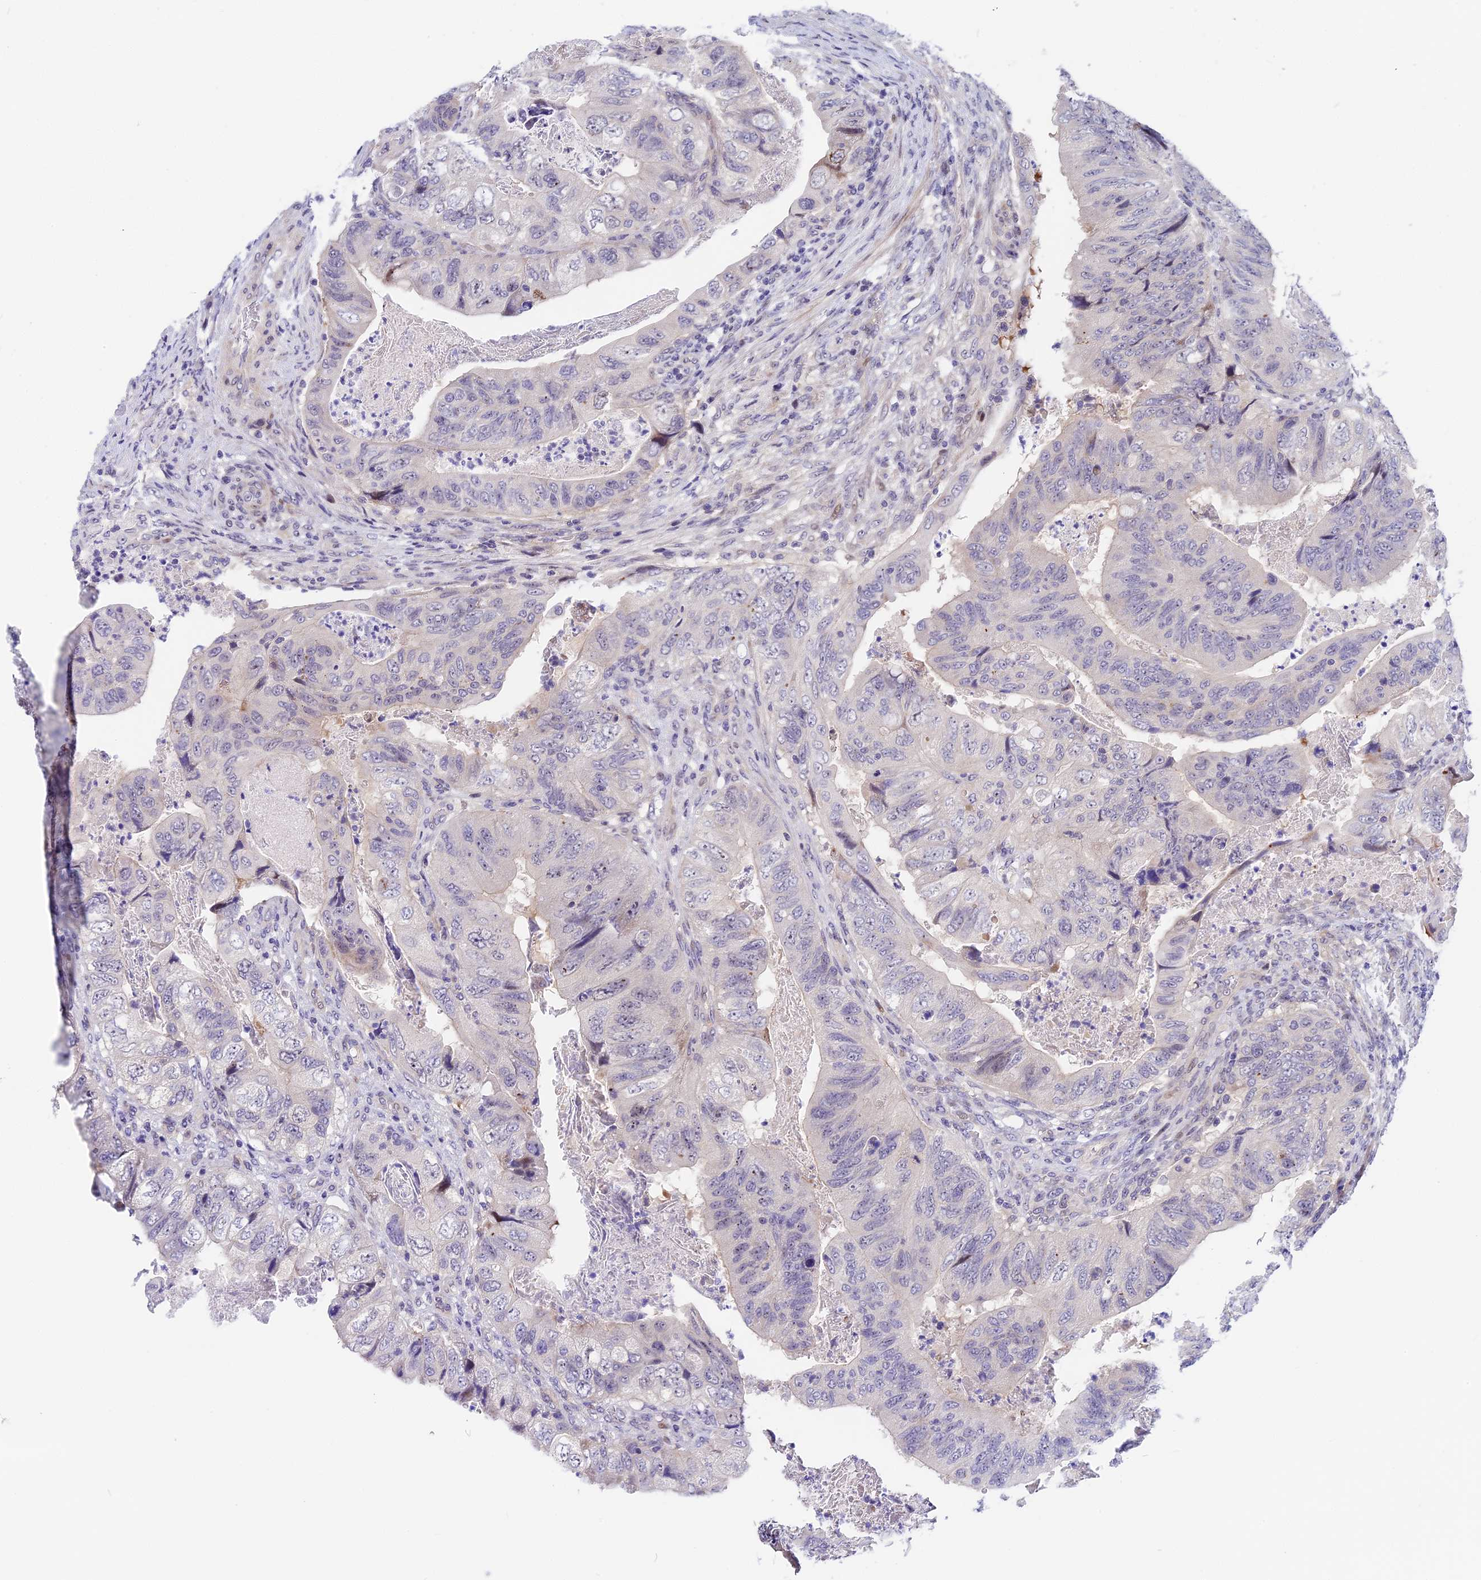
{"staining": {"intensity": "negative", "quantity": "none", "location": "none"}, "tissue": "colorectal cancer", "cell_type": "Tumor cells", "image_type": "cancer", "snomed": [{"axis": "morphology", "description": "Adenocarcinoma, NOS"}, {"axis": "topography", "description": "Rectum"}], "caption": "Immunohistochemistry (IHC) histopathology image of neoplastic tissue: human colorectal cancer (adenocarcinoma) stained with DAB displays no significant protein positivity in tumor cells.", "gene": "MIDN", "patient": {"sex": "male", "age": 63}}